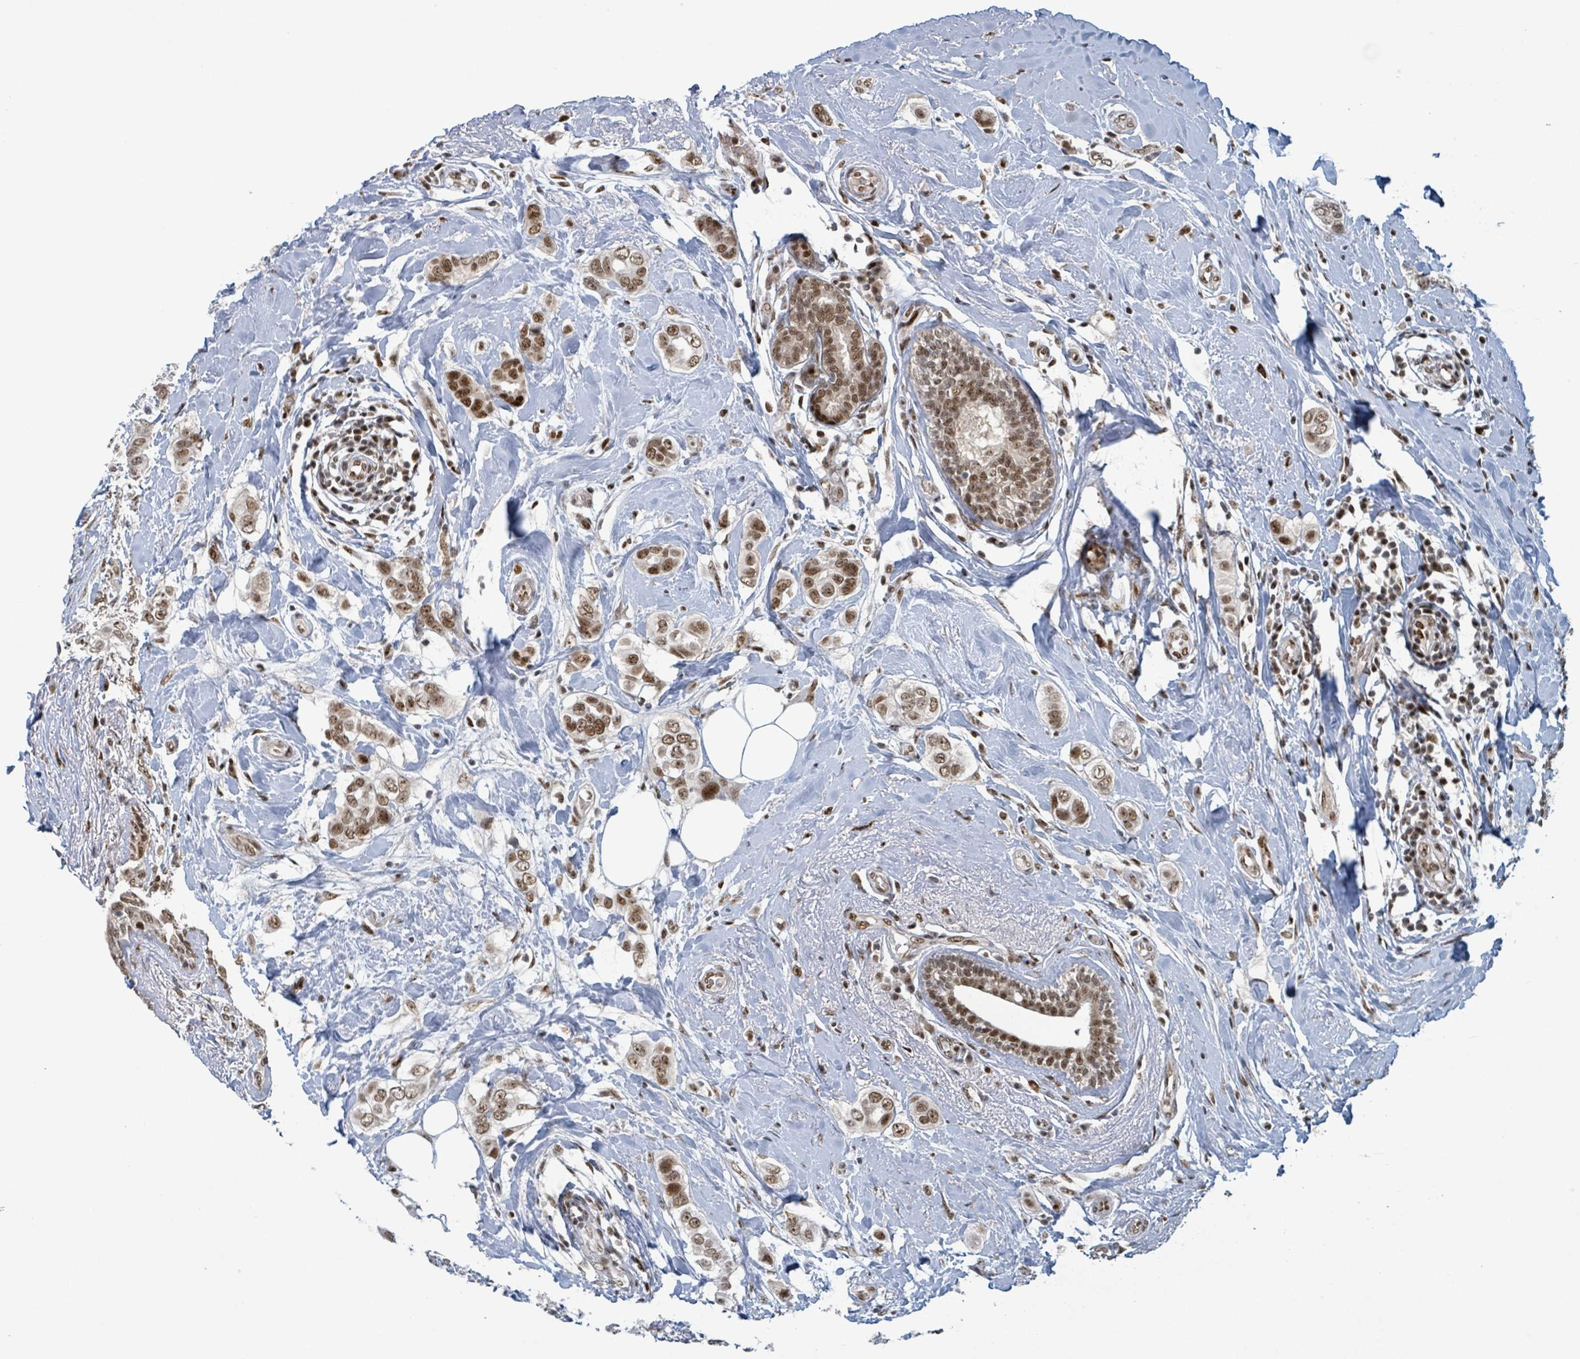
{"staining": {"intensity": "moderate", "quantity": ">75%", "location": "nuclear"}, "tissue": "breast cancer", "cell_type": "Tumor cells", "image_type": "cancer", "snomed": [{"axis": "morphology", "description": "Lobular carcinoma"}, {"axis": "topography", "description": "Breast"}], "caption": "Immunohistochemical staining of breast cancer demonstrates medium levels of moderate nuclear protein expression in about >75% of tumor cells.", "gene": "KLF3", "patient": {"sex": "female", "age": 51}}